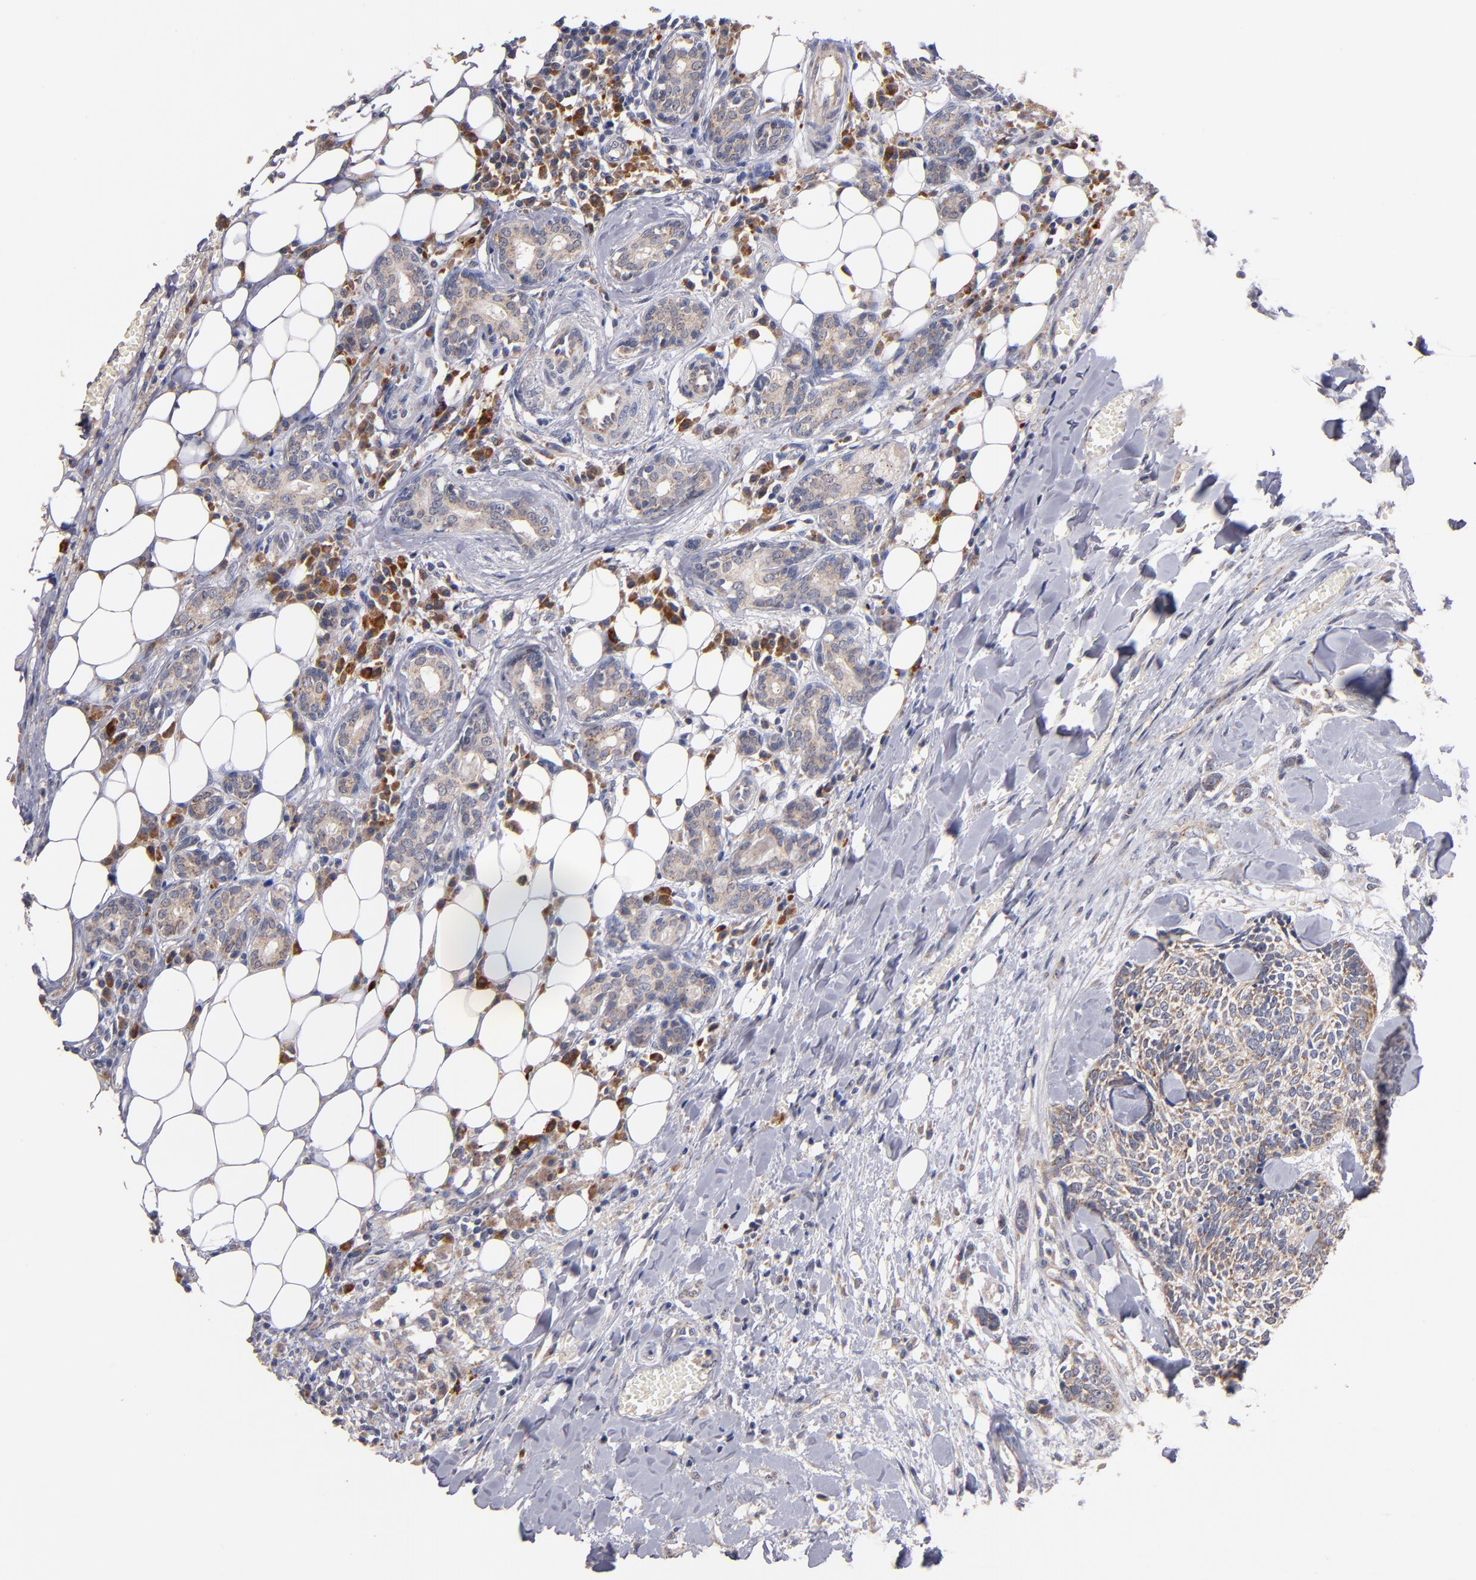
{"staining": {"intensity": "weak", "quantity": ">75%", "location": "cytoplasmic/membranous"}, "tissue": "head and neck cancer", "cell_type": "Tumor cells", "image_type": "cancer", "snomed": [{"axis": "morphology", "description": "Squamous cell carcinoma, NOS"}, {"axis": "topography", "description": "Salivary gland"}, {"axis": "topography", "description": "Head-Neck"}], "caption": "Immunohistochemistry (IHC) staining of head and neck squamous cell carcinoma, which reveals low levels of weak cytoplasmic/membranous positivity in about >75% of tumor cells indicating weak cytoplasmic/membranous protein expression. The staining was performed using DAB (3,3'-diaminobenzidine) (brown) for protein detection and nuclei were counterstained in hematoxylin (blue).", "gene": "DIABLO", "patient": {"sex": "male", "age": 70}}